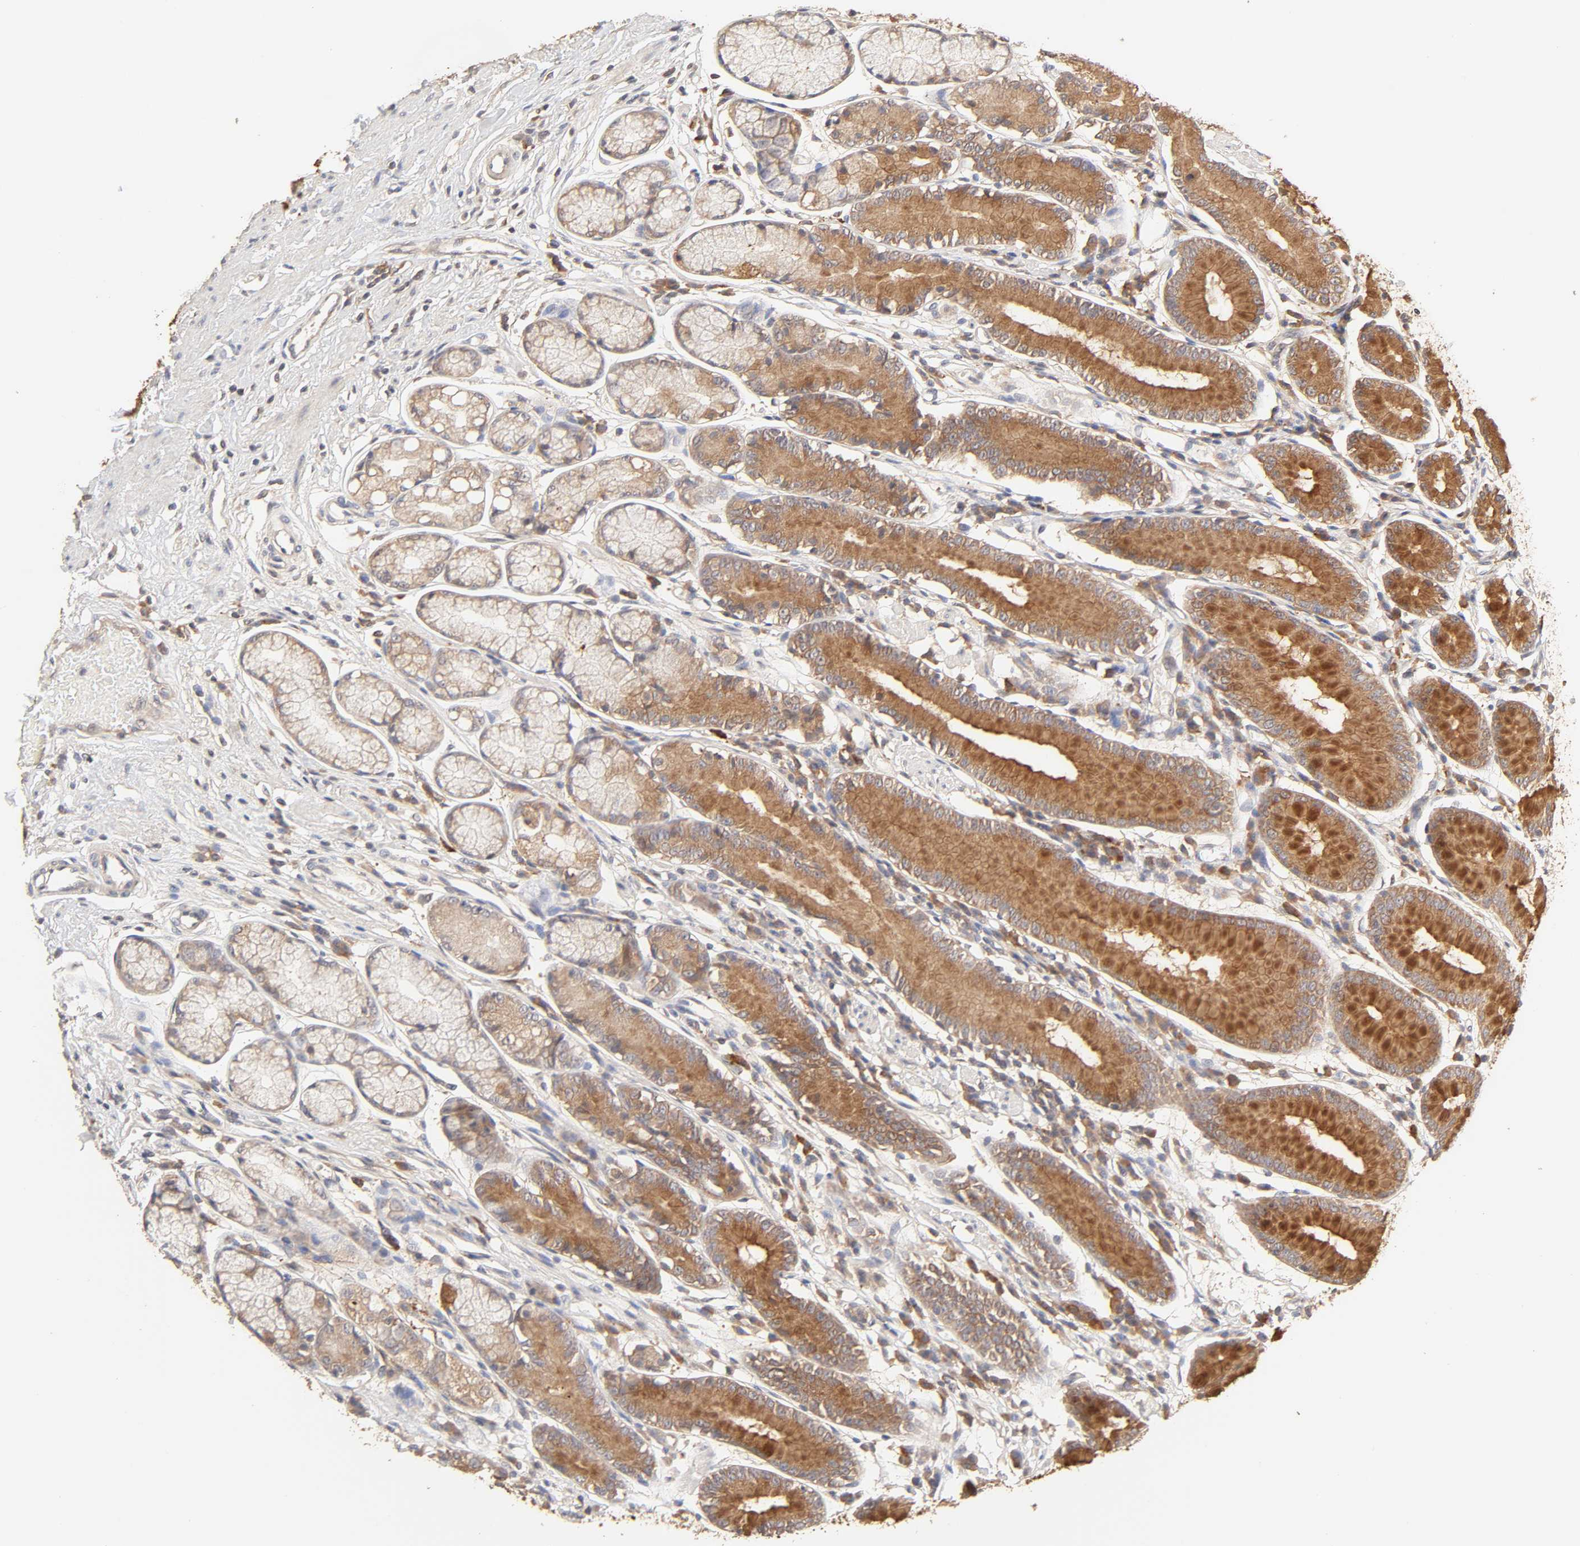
{"staining": {"intensity": "moderate", "quantity": ">75%", "location": "cytoplasmic/membranous"}, "tissue": "stomach", "cell_type": "Glandular cells", "image_type": "normal", "snomed": [{"axis": "morphology", "description": "Normal tissue, NOS"}, {"axis": "morphology", "description": "Inflammation, NOS"}, {"axis": "topography", "description": "Stomach, lower"}], "caption": "Approximately >75% of glandular cells in unremarkable stomach exhibit moderate cytoplasmic/membranous protein positivity as visualized by brown immunohistochemical staining.", "gene": "AP1G2", "patient": {"sex": "male", "age": 59}}